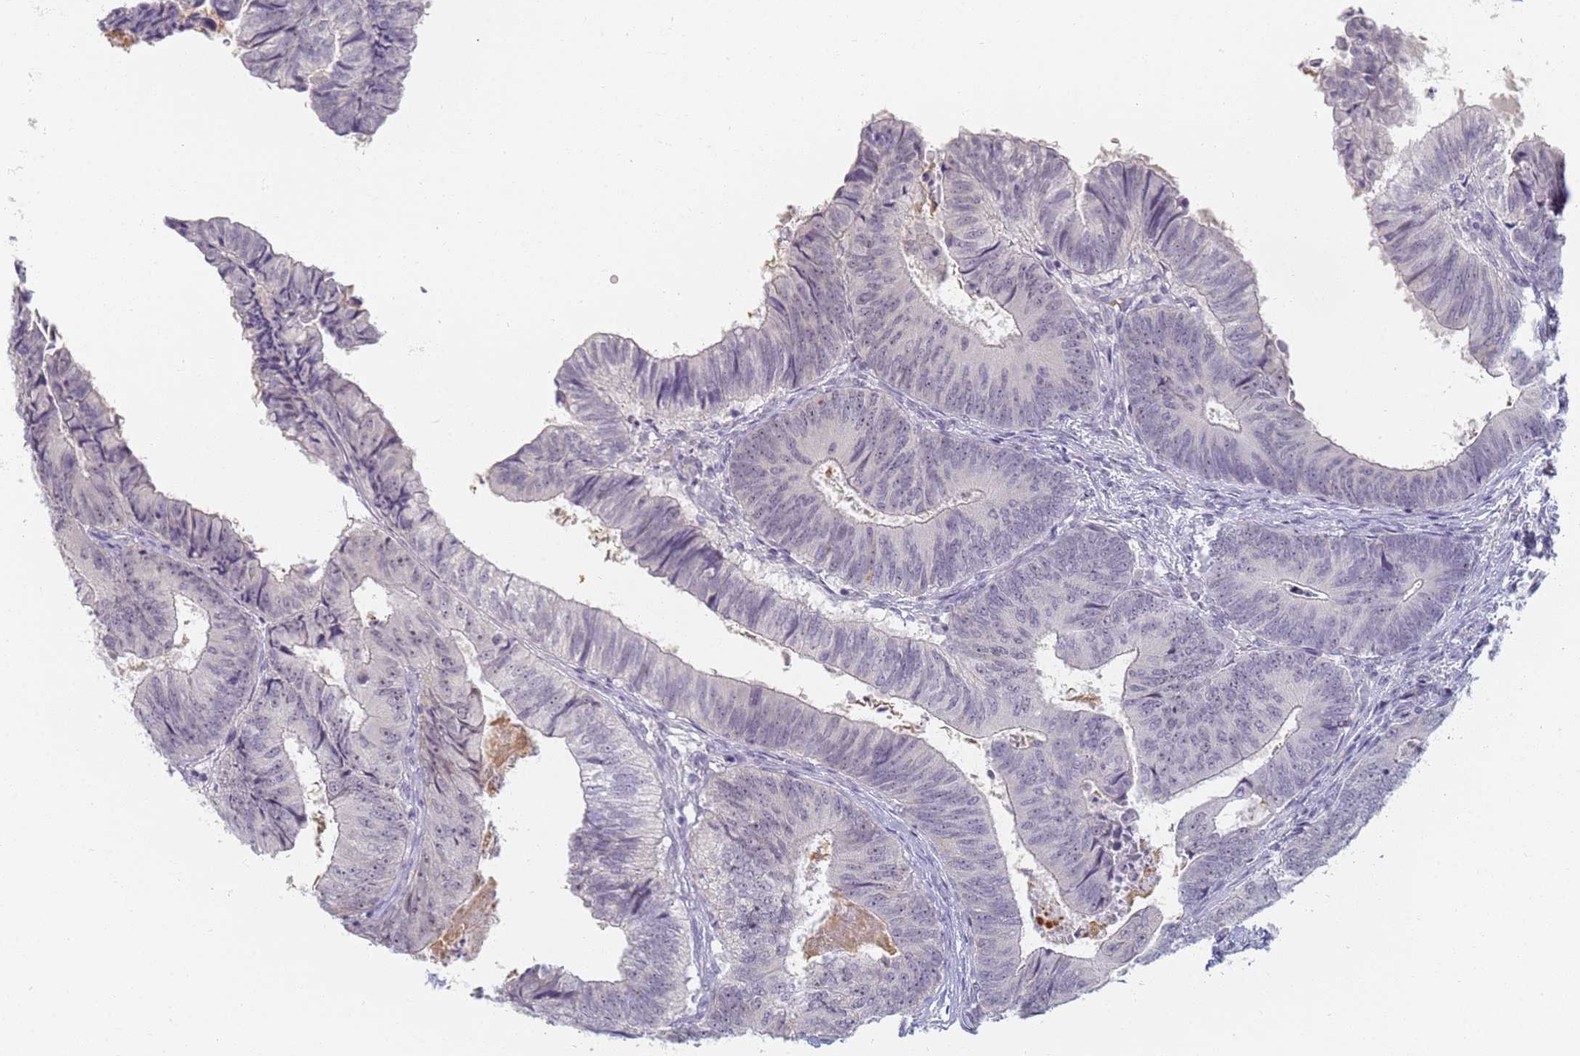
{"staining": {"intensity": "weak", "quantity": "25%-75%", "location": "nuclear"}, "tissue": "colorectal cancer", "cell_type": "Tumor cells", "image_type": "cancer", "snomed": [{"axis": "morphology", "description": "Adenocarcinoma, NOS"}, {"axis": "topography", "description": "Colon"}], "caption": "The histopathology image reveals staining of adenocarcinoma (colorectal), revealing weak nuclear protein staining (brown color) within tumor cells. (brown staining indicates protein expression, while blue staining denotes nuclei).", "gene": "SLC38A9", "patient": {"sex": "female", "age": 67}}